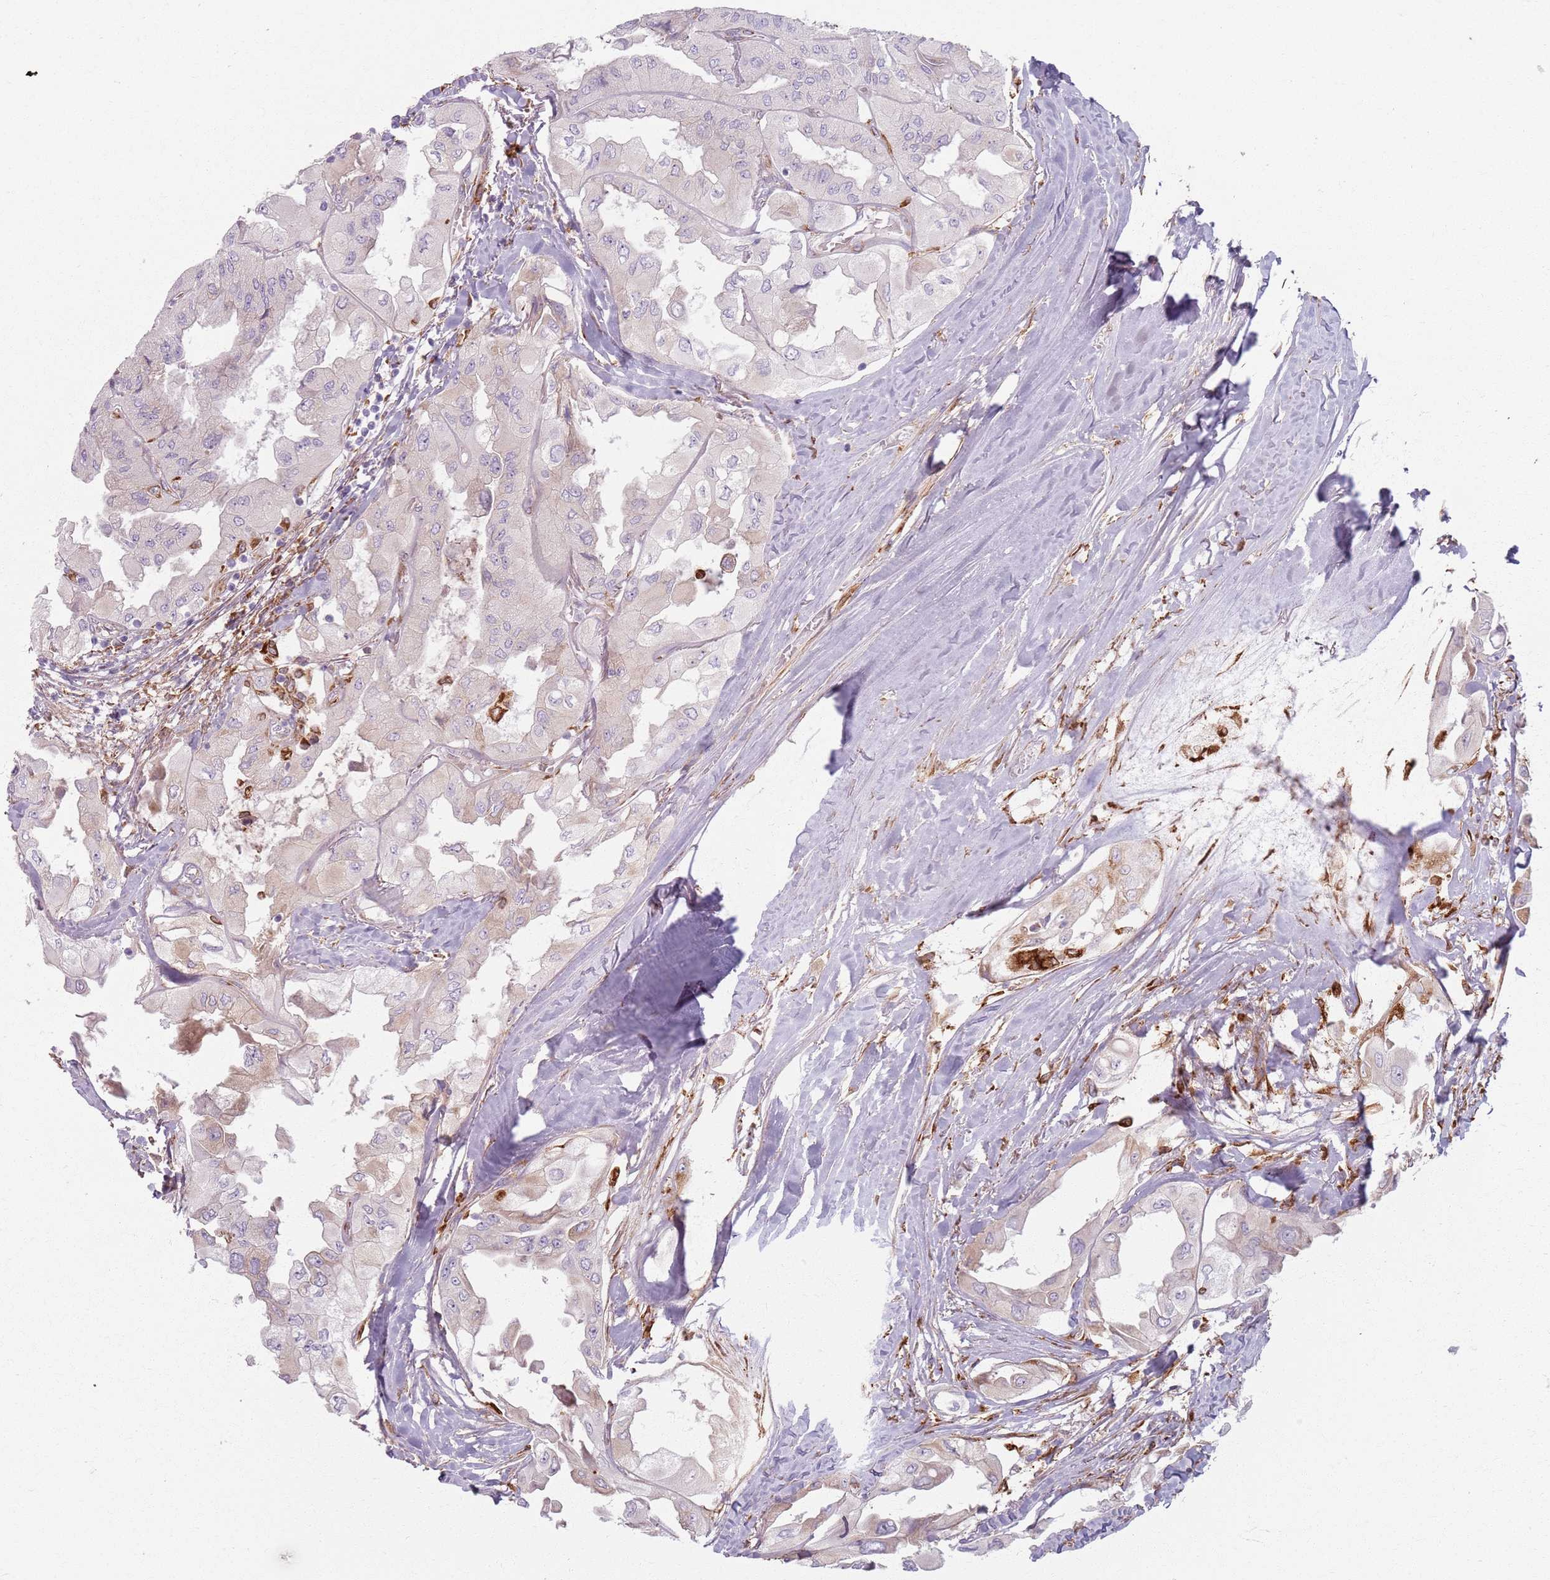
{"staining": {"intensity": "negative", "quantity": "none", "location": "none"}, "tissue": "thyroid cancer", "cell_type": "Tumor cells", "image_type": "cancer", "snomed": [{"axis": "morphology", "description": "Normal tissue, NOS"}, {"axis": "morphology", "description": "Papillary adenocarcinoma, NOS"}, {"axis": "topography", "description": "Thyroid gland"}], "caption": "IHC image of neoplastic tissue: human thyroid cancer stained with DAB shows no significant protein staining in tumor cells.", "gene": "COLGALT1", "patient": {"sex": "female", "age": 59}}